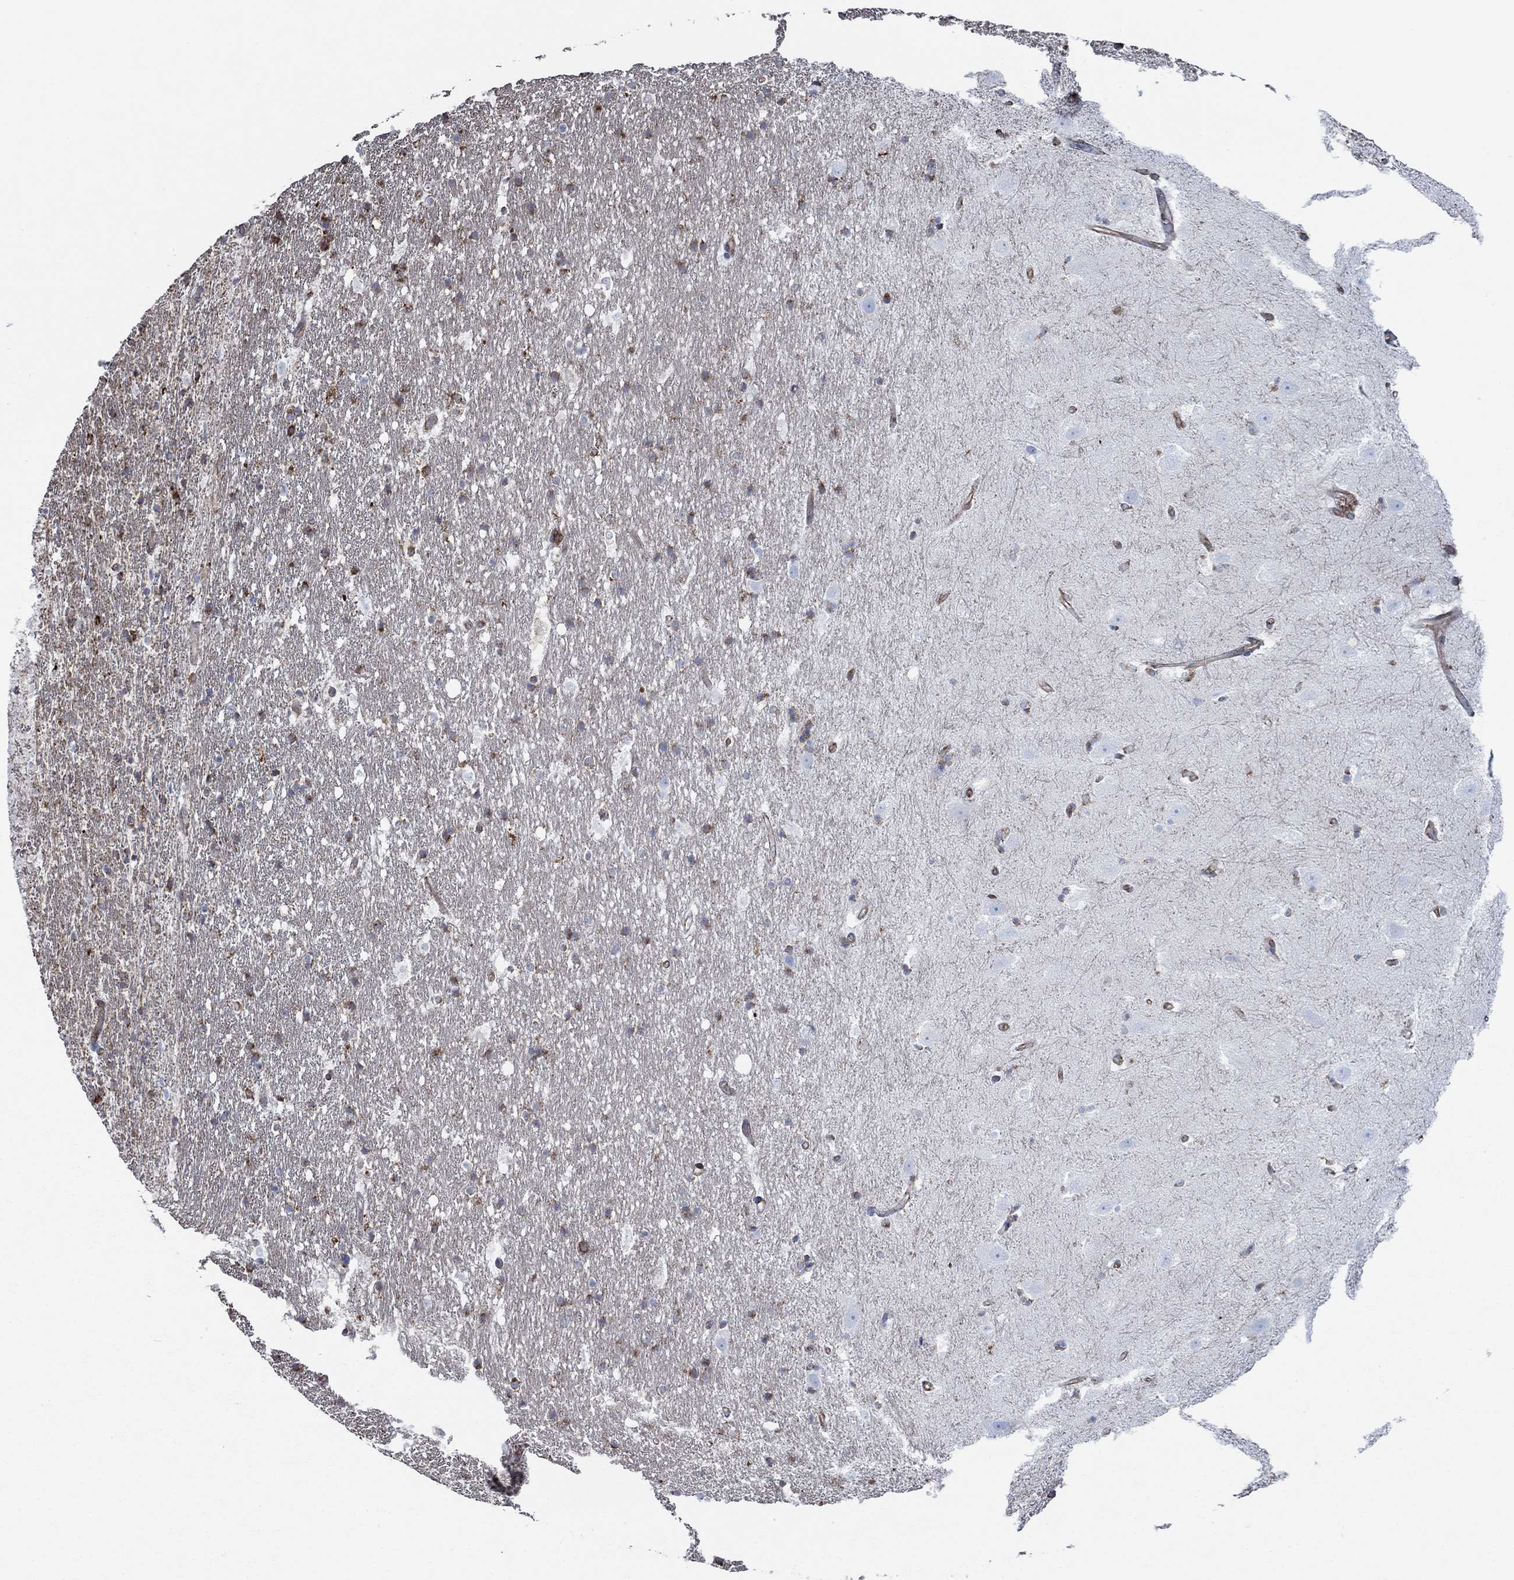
{"staining": {"intensity": "moderate", "quantity": "25%-75%", "location": "cytoplasmic/membranous"}, "tissue": "hippocampus", "cell_type": "Glial cells", "image_type": "normal", "snomed": [{"axis": "morphology", "description": "Normal tissue, NOS"}, {"axis": "topography", "description": "Hippocampus"}], "caption": "Immunohistochemistry (IHC) photomicrograph of normal hippocampus stained for a protein (brown), which displays medium levels of moderate cytoplasmic/membranous positivity in about 25%-75% of glial cells.", "gene": "STC2", "patient": {"sex": "male", "age": 49}}